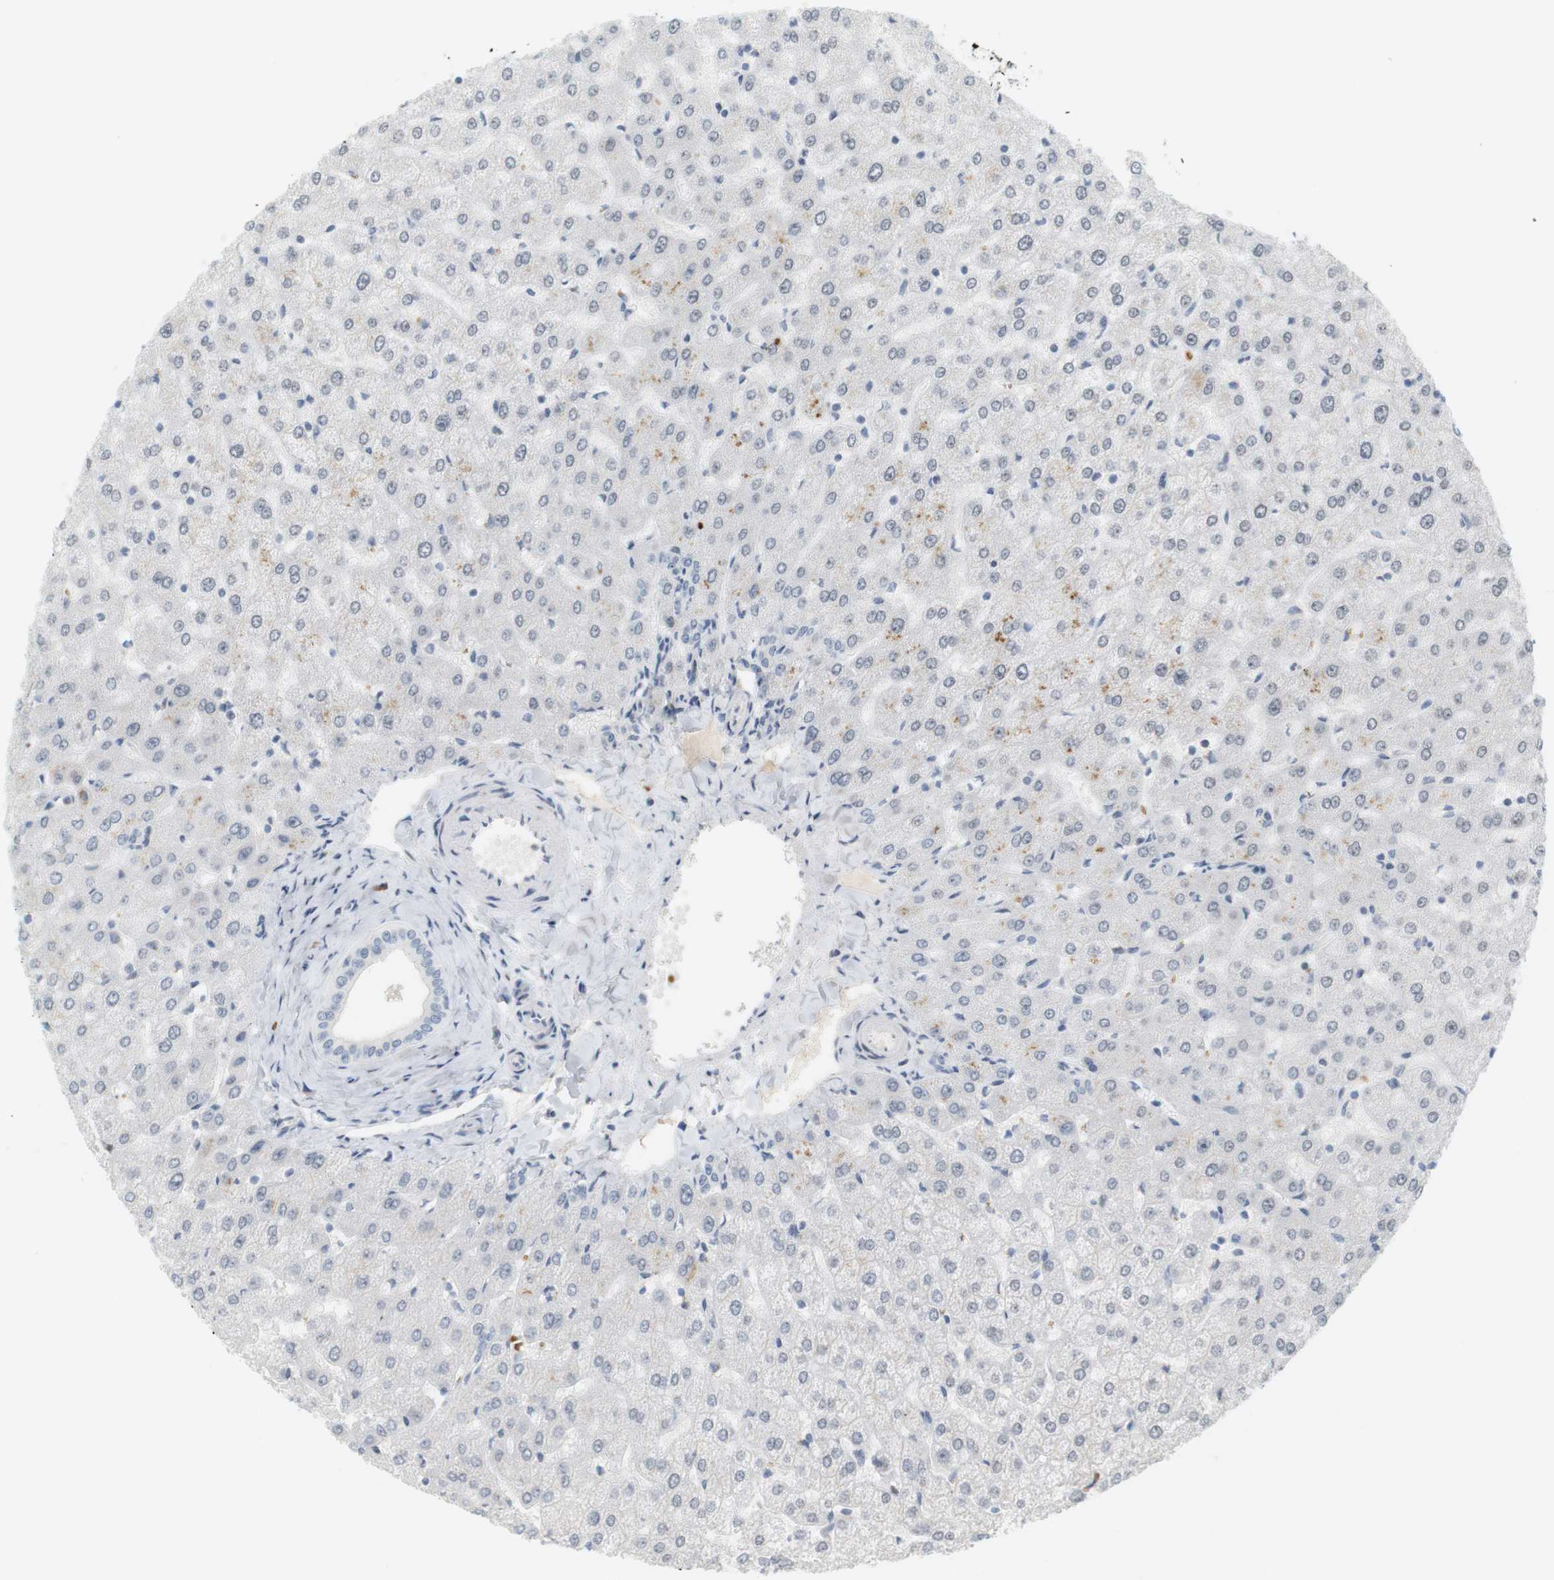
{"staining": {"intensity": "negative", "quantity": "none", "location": "none"}, "tissue": "liver", "cell_type": "Cholangiocytes", "image_type": "normal", "snomed": [{"axis": "morphology", "description": "Normal tissue, NOS"}, {"axis": "morphology", "description": "Fibrosis, NOS"}, {"axis": "topography", "description": "Liver"}], "caption": "The photomicrograph shows no significant staining in cholangiocytes of liver. (DAB immunohistochemistry with hematoxylin counter stain).", "gene": "DMC1", "patient": {"sex": "female", "age": 29}}